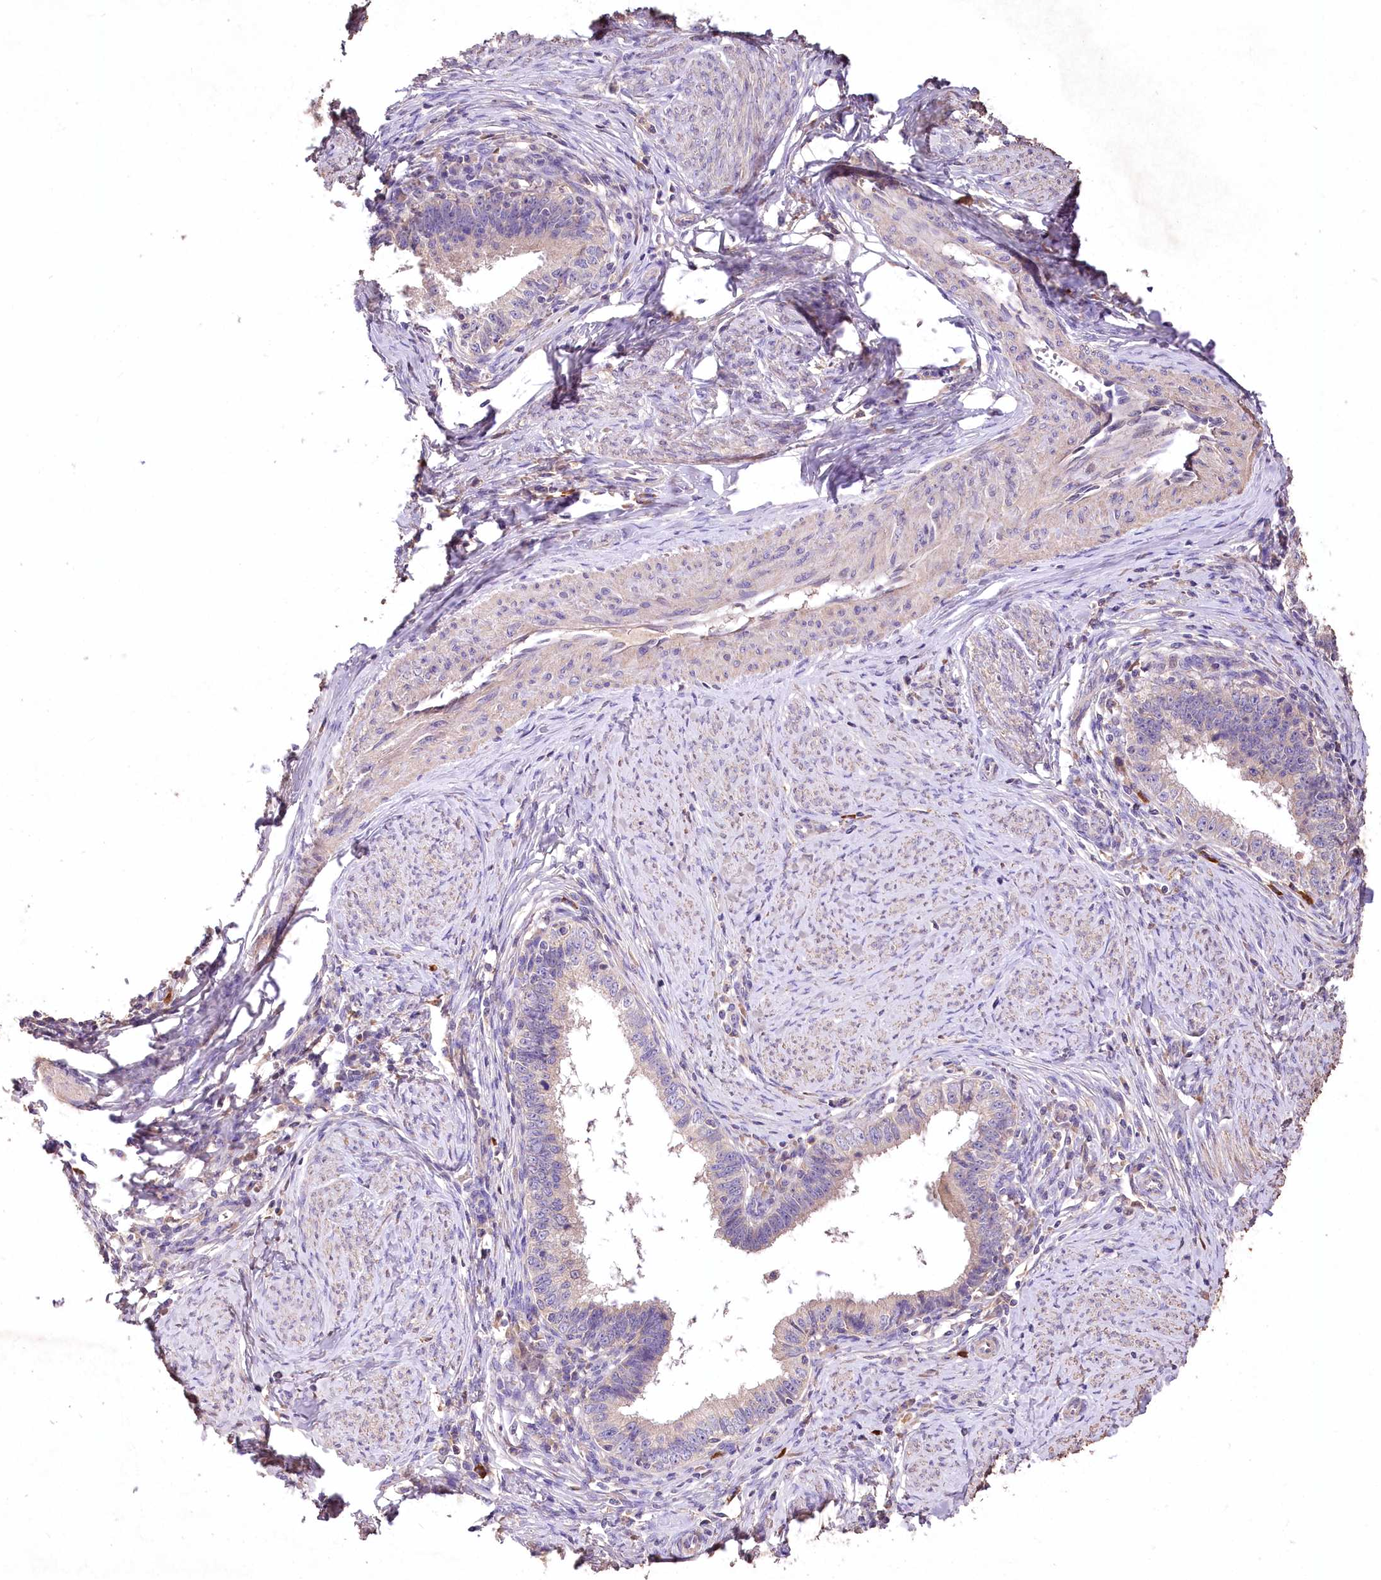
{"staining": {"intensity": "weak", "quantity": "25%-75%", "location": "cytoplasmic/membranous"}, "tissue": "cervical cancer", "cell_type": "Tumor cells", "image_type": "cancer", "snomed": [{"axis": "morphology", "description": "Adenocarcinoma, NOS"}, {"axis": "topography", "description": "Cervix"}], "caption": "Cervical adenocarcinoma tissue reveals weak cytoplasmic/membranous expression in about 25%-75% of tumor cells, visualized by immunohistochemistry.", "gene": "PCYOX1L", "patient": {"sex": "female", "age": 36}}